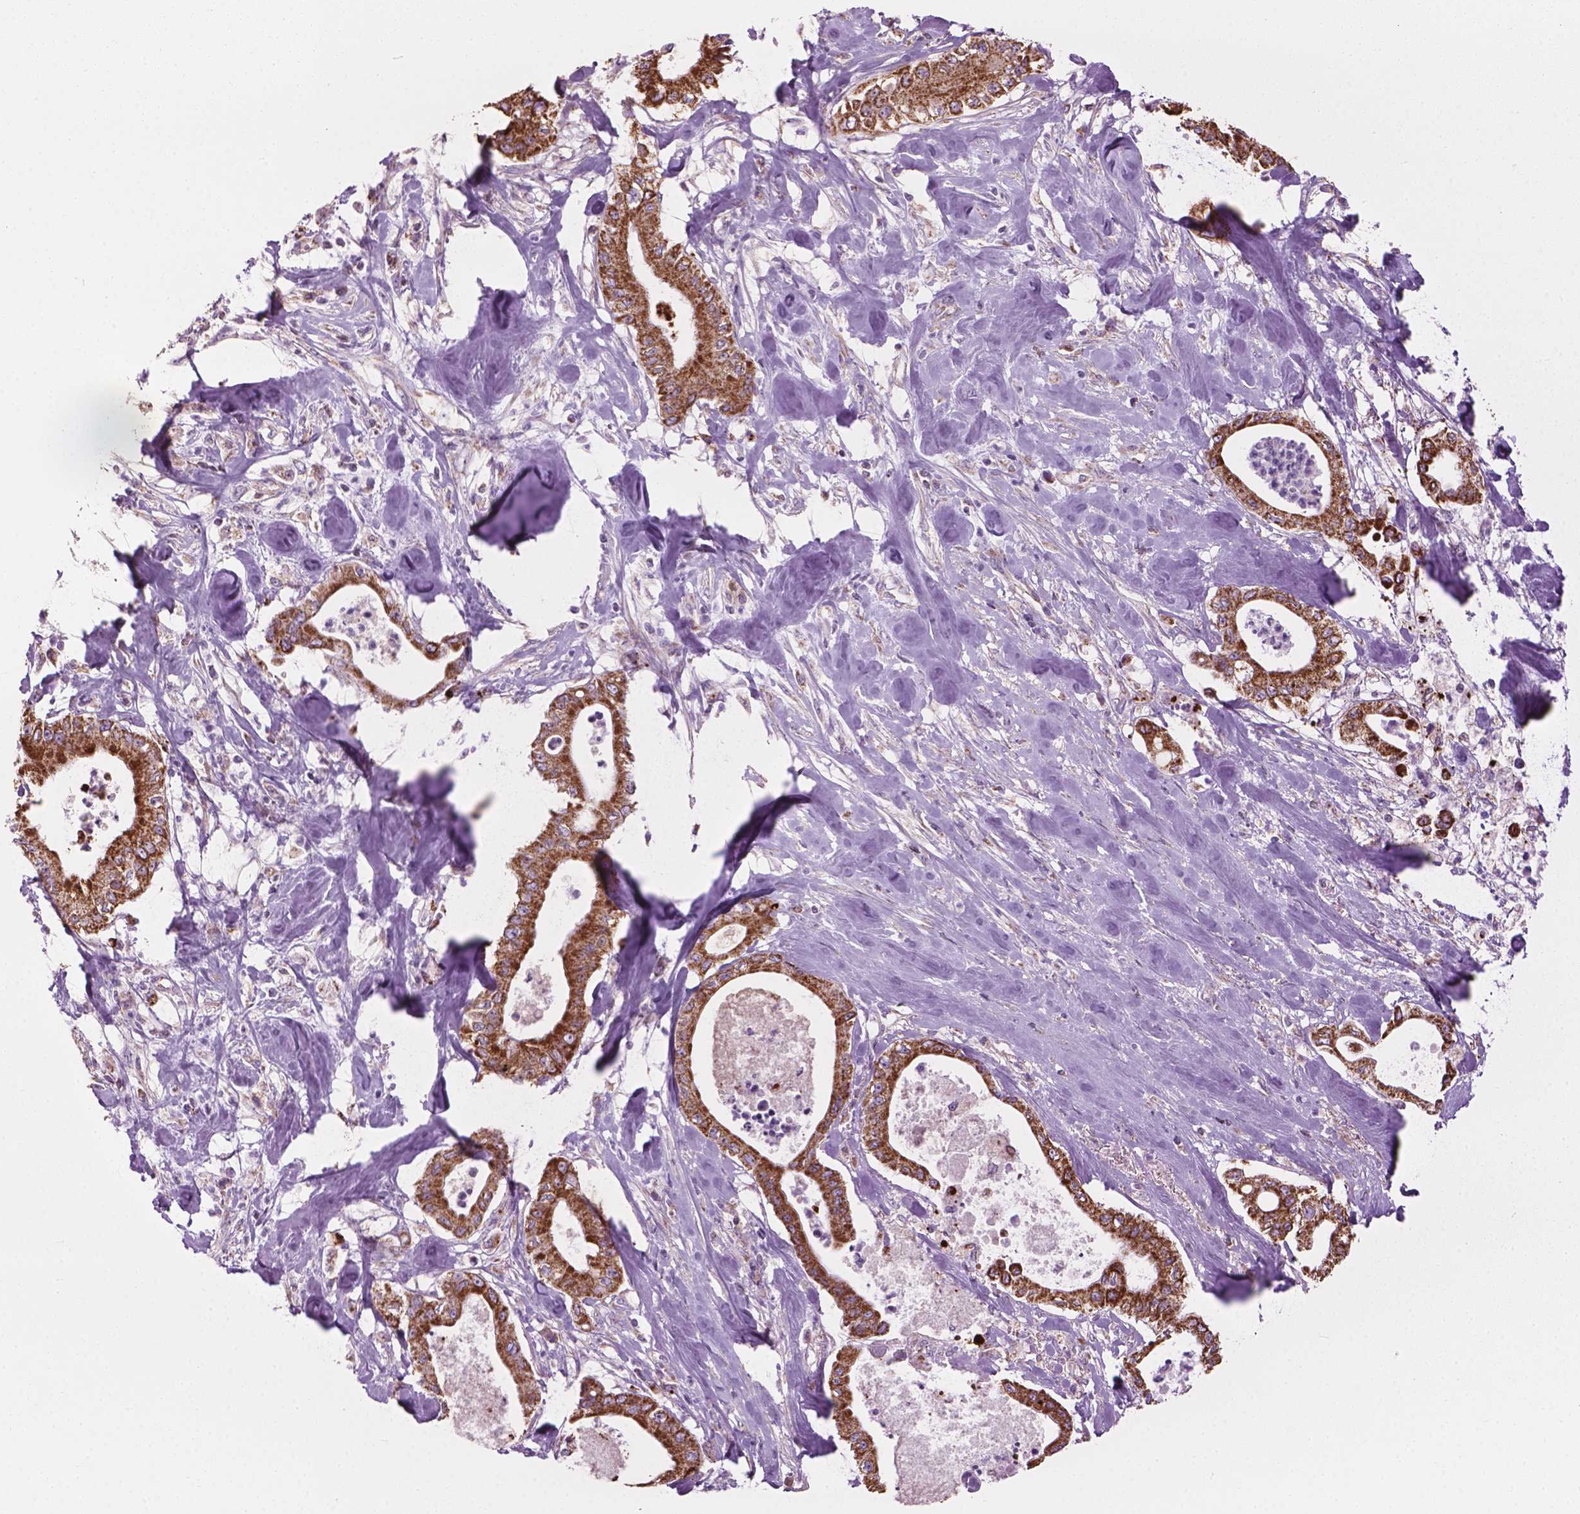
{"staining": {"intensity": "strong", "quantity": ">75%", "location": "cytoplasmic/membranous"}, "tissue": "pancreatic cancer", "cell_type": "Tumor cells", "image_type": "cancer", "snomed": [{"axis": "morphology", "description": "Adenocarcinoma, NOS"}, {"axis": "topography", "description": "Pancreas"}], "caption": "High-magnification brightfield microscopy of adenocarcinoma (pancreatic) stained with DAB (brown) and counterstained with hematoxylin (blue). tumor cells exhibit strong cytoplasmic/membranous staining is seen in approximately>75% of cells. The staining is performed using DAB brown chromogen to label protein expression. The nuclei are counter-stained blue using hematoxylin.", "gene": "VDAC1", "patient": {"sex": "male", "age": 71}}